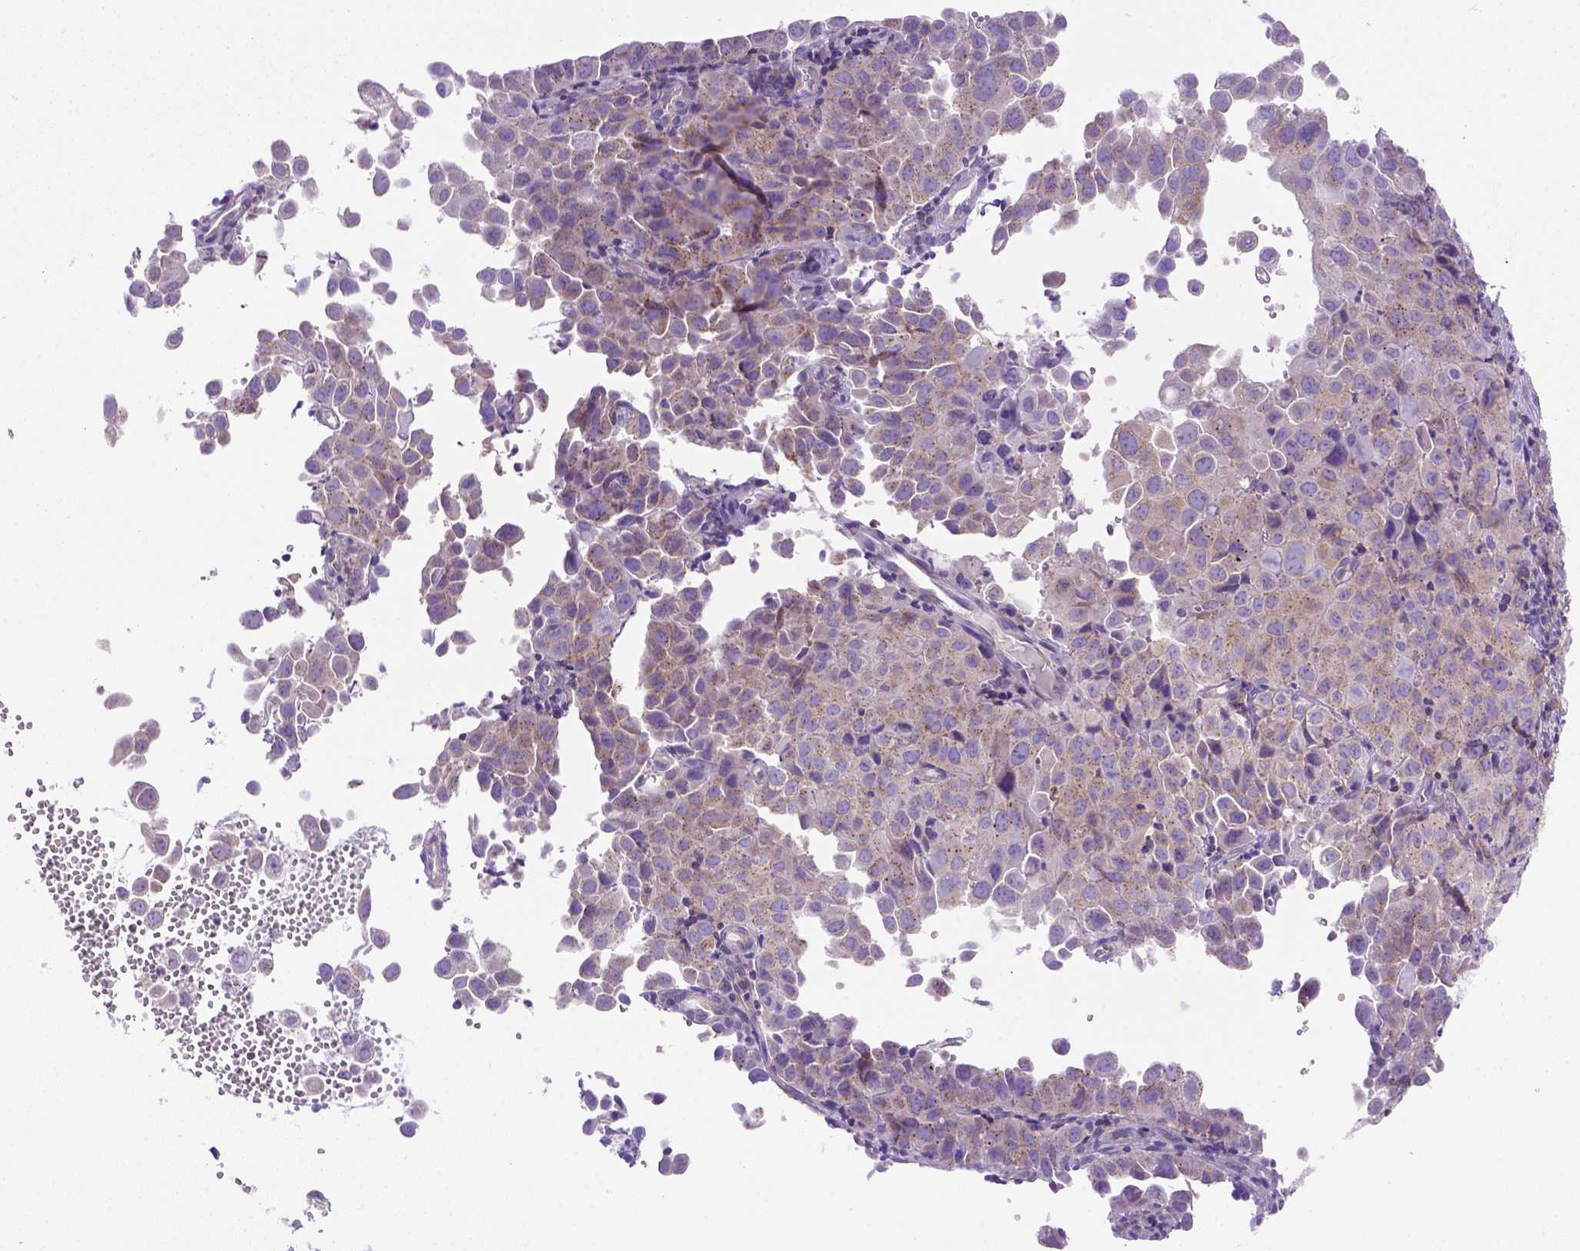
{"staining": {"intensity": "moderate", "quantity": ">75%", "location": "cytoplasmic/membranous"}, "tissue": "cervical cancer", "cell_type": "Tumor cells", "image_type": "cancer", "snomed": [{"axis": "morphology", "description": "Squamous cell carcinoma, NOS"}, {"axis": "topography", "description": "Cervix"}], "caption": "The micrograph reveals a brown stain indicating the presence of a protein in the cytoplasmic/membranous of tumor cells in cervical cancer.", "gene": "FOXI1", "patient": {"sex": "female", "age": 55}}